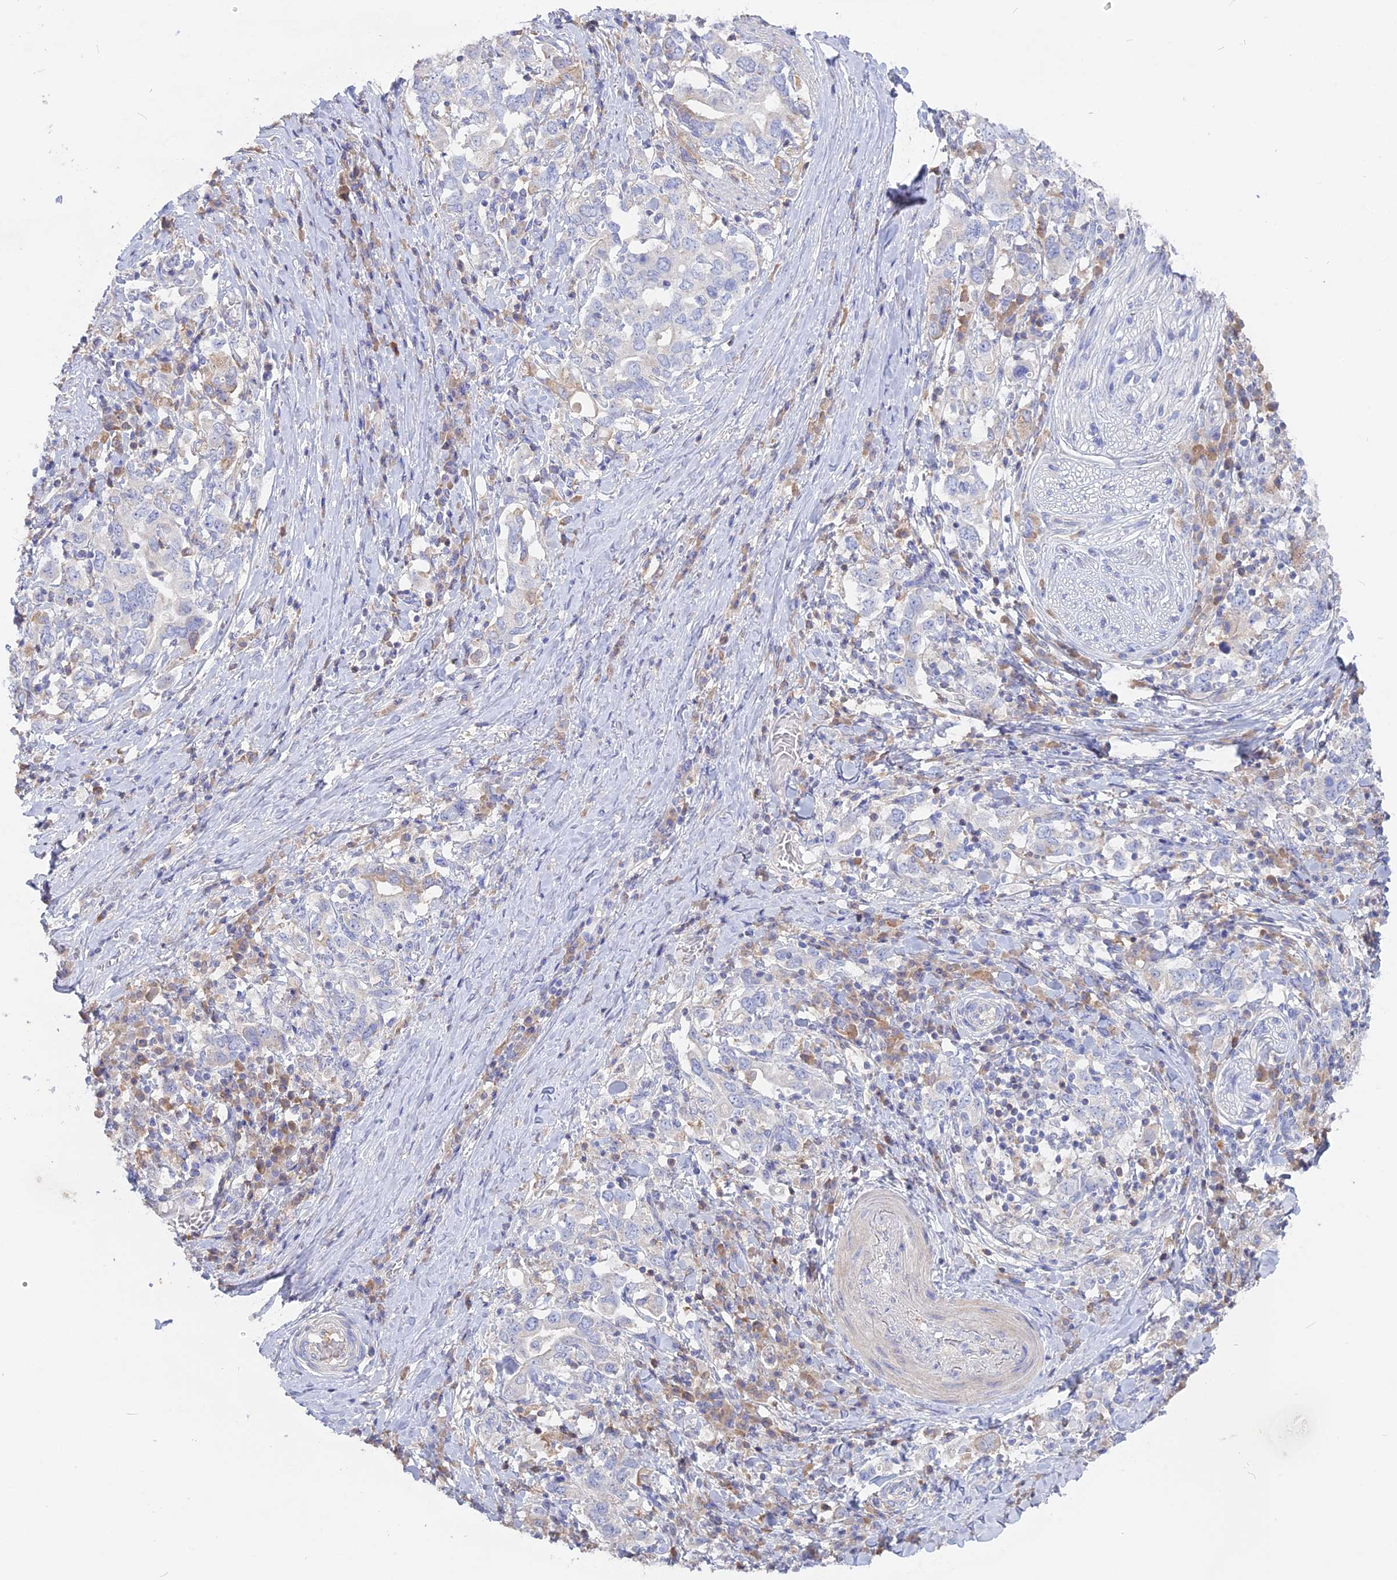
{"staining": {"intensity": "negative", "quantity": "none", "location": "none"}, "tissue": "stomach cancer", "cell_type": "Tumor cells", "image_type": "cancer", "snomed": [{"axis": "morphology", "description": "Adenocarcinoma, NOS"}, {"axis": "topography", "description": "Stomach, upper"}, {"axis": "topography", "description": "Stomach"}], "caption": "Human stomach cancer (adenocarcinoma) stained for a protein using IHC reveals no expression in tumor cells.", "gene": "ADGRA1", "patient": {"sex": "male", "age": 62}}